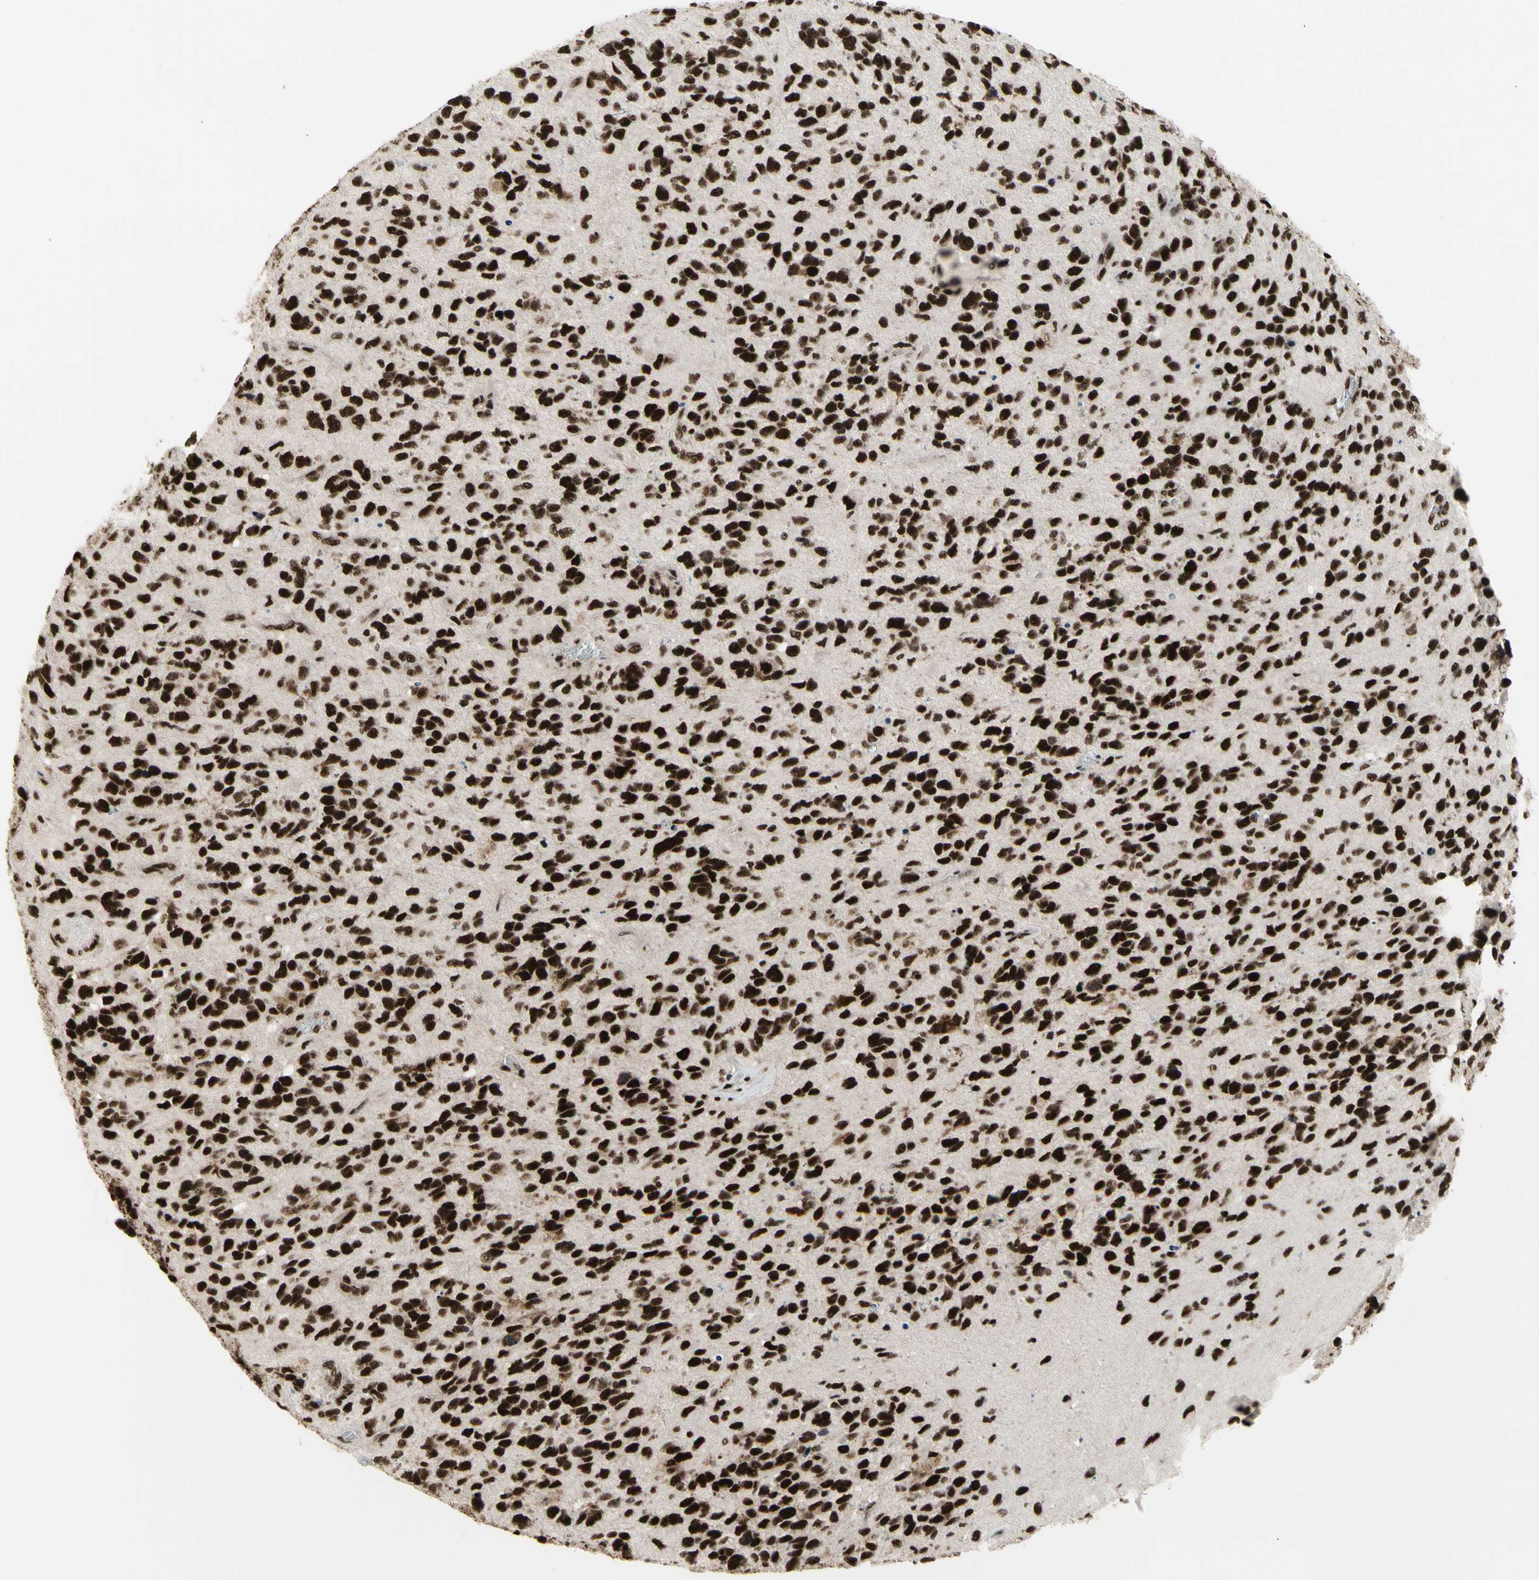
{"staining": {"intensity": "strong", "quantity": ">75%", "location": "nuclear"}, "tissue": "glioma", "cell_type": "Tumor cells", "image_type": "cancer", "snomed": [{"axis": "morphology", "description": "Glioma, malignant, High grade"}, {"axis": "topography", "description": "Brain"}], "caption": "Tumor cells exhibit high levels of strong nuclear expression in about >75% of cells in glioma.", "gene": "SRSF11", "patient": {"sex": "female", "age": 58}}